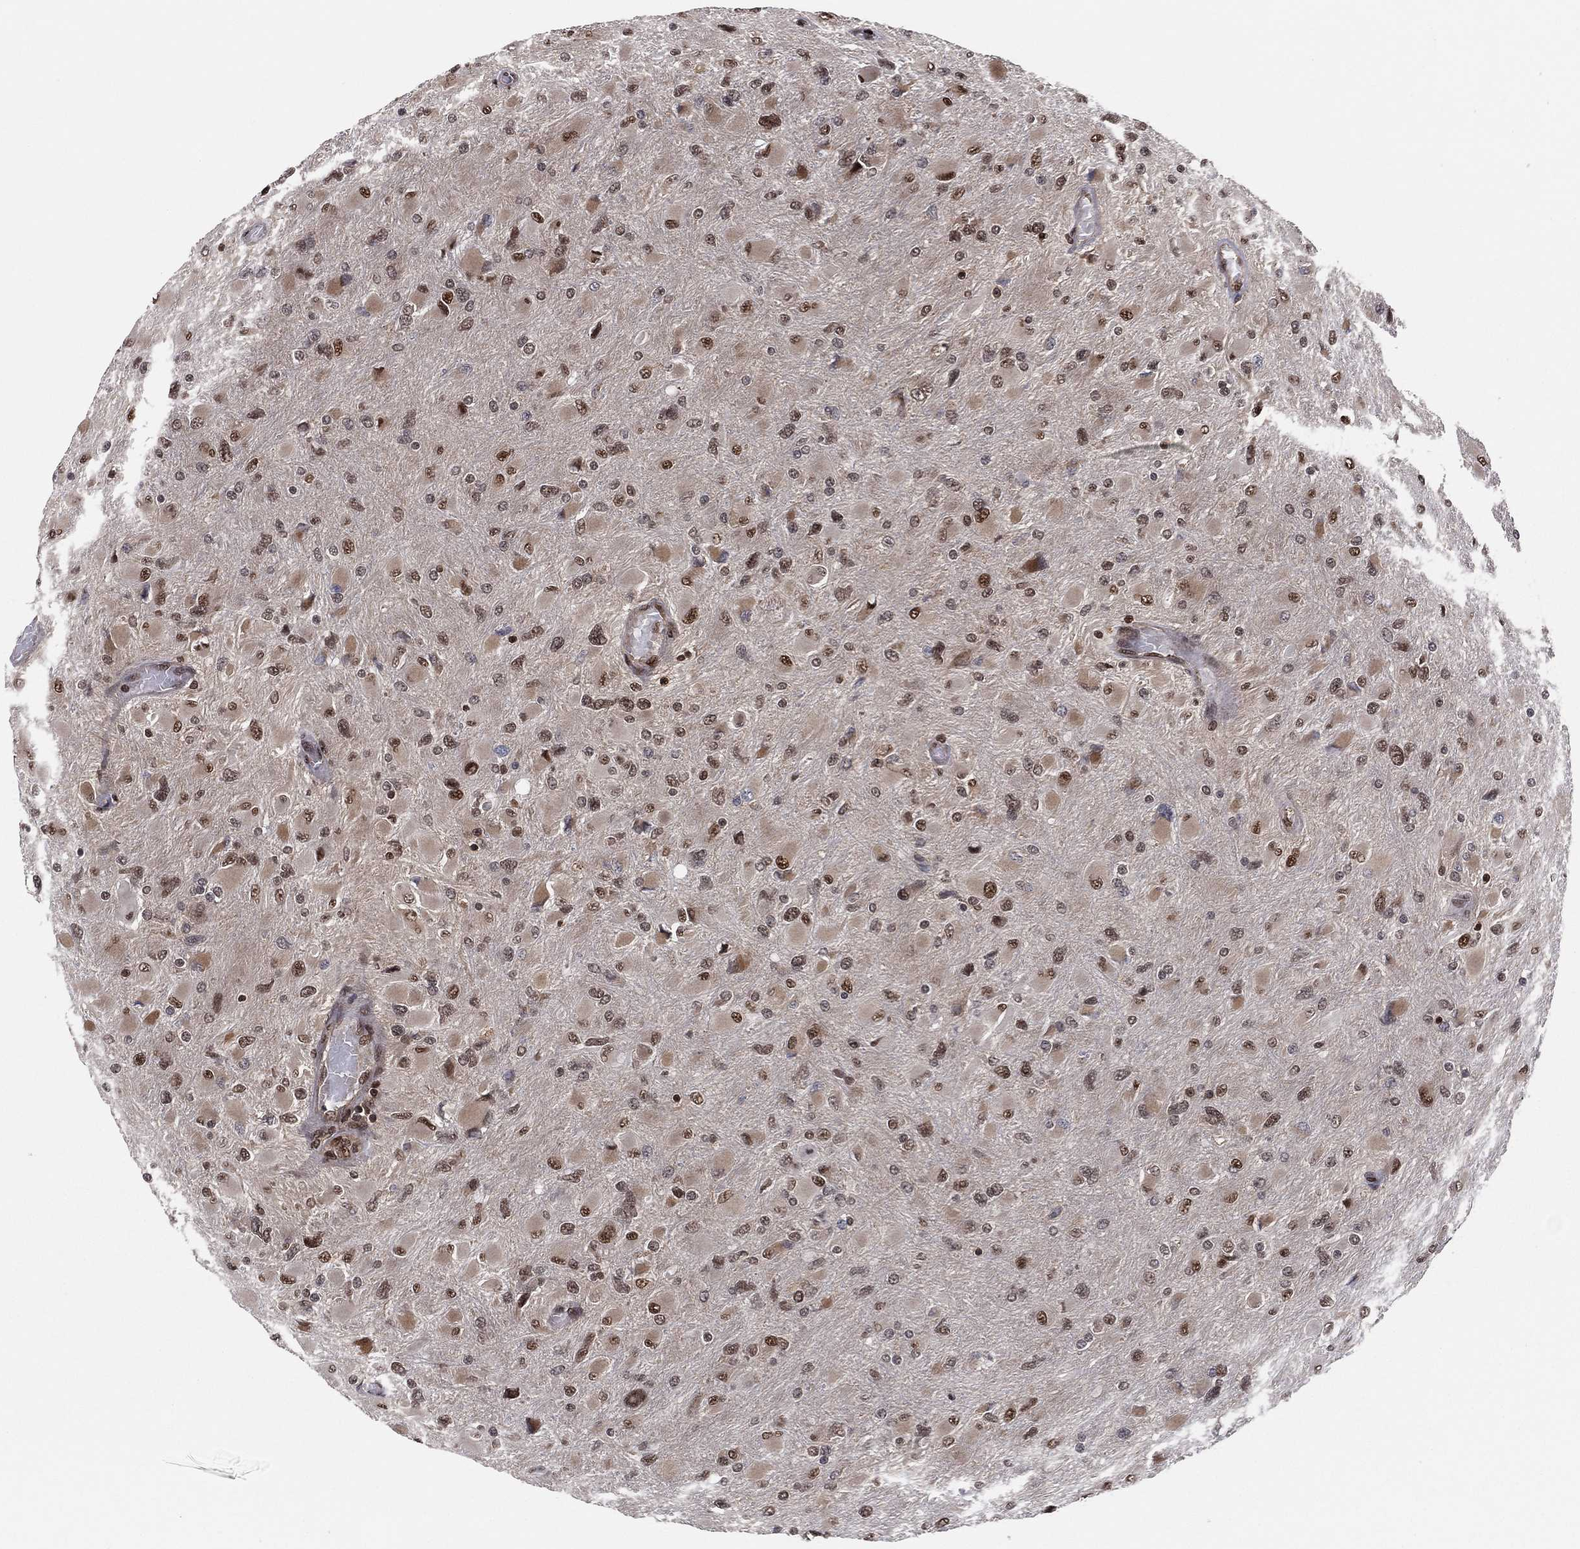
{"staining": {"intensity": "strong", "quantity": "25%-75%", "location": "nuclear"}, "tissue": "glioma", "cell_type": "Tumor cells", "image_type": "cancer", "snomed": [{"axis": "morphology", "description": "Glioma, malignant, High grade"}, {"axis": "topography", "description": "Cerebral cortex"}], "caption": "DAB immunohistochemical staining of high-grade glioma (malignant) displays strong nuclear protein staining in approximately 25%-75% of tumor cells. The staining was performed using DAB, with brown indicating positive protein expression. Nuclei are stained blue with hematoxylin.", "gene": "PSMA1", "patient": {"sex": "female", "age": 36}}